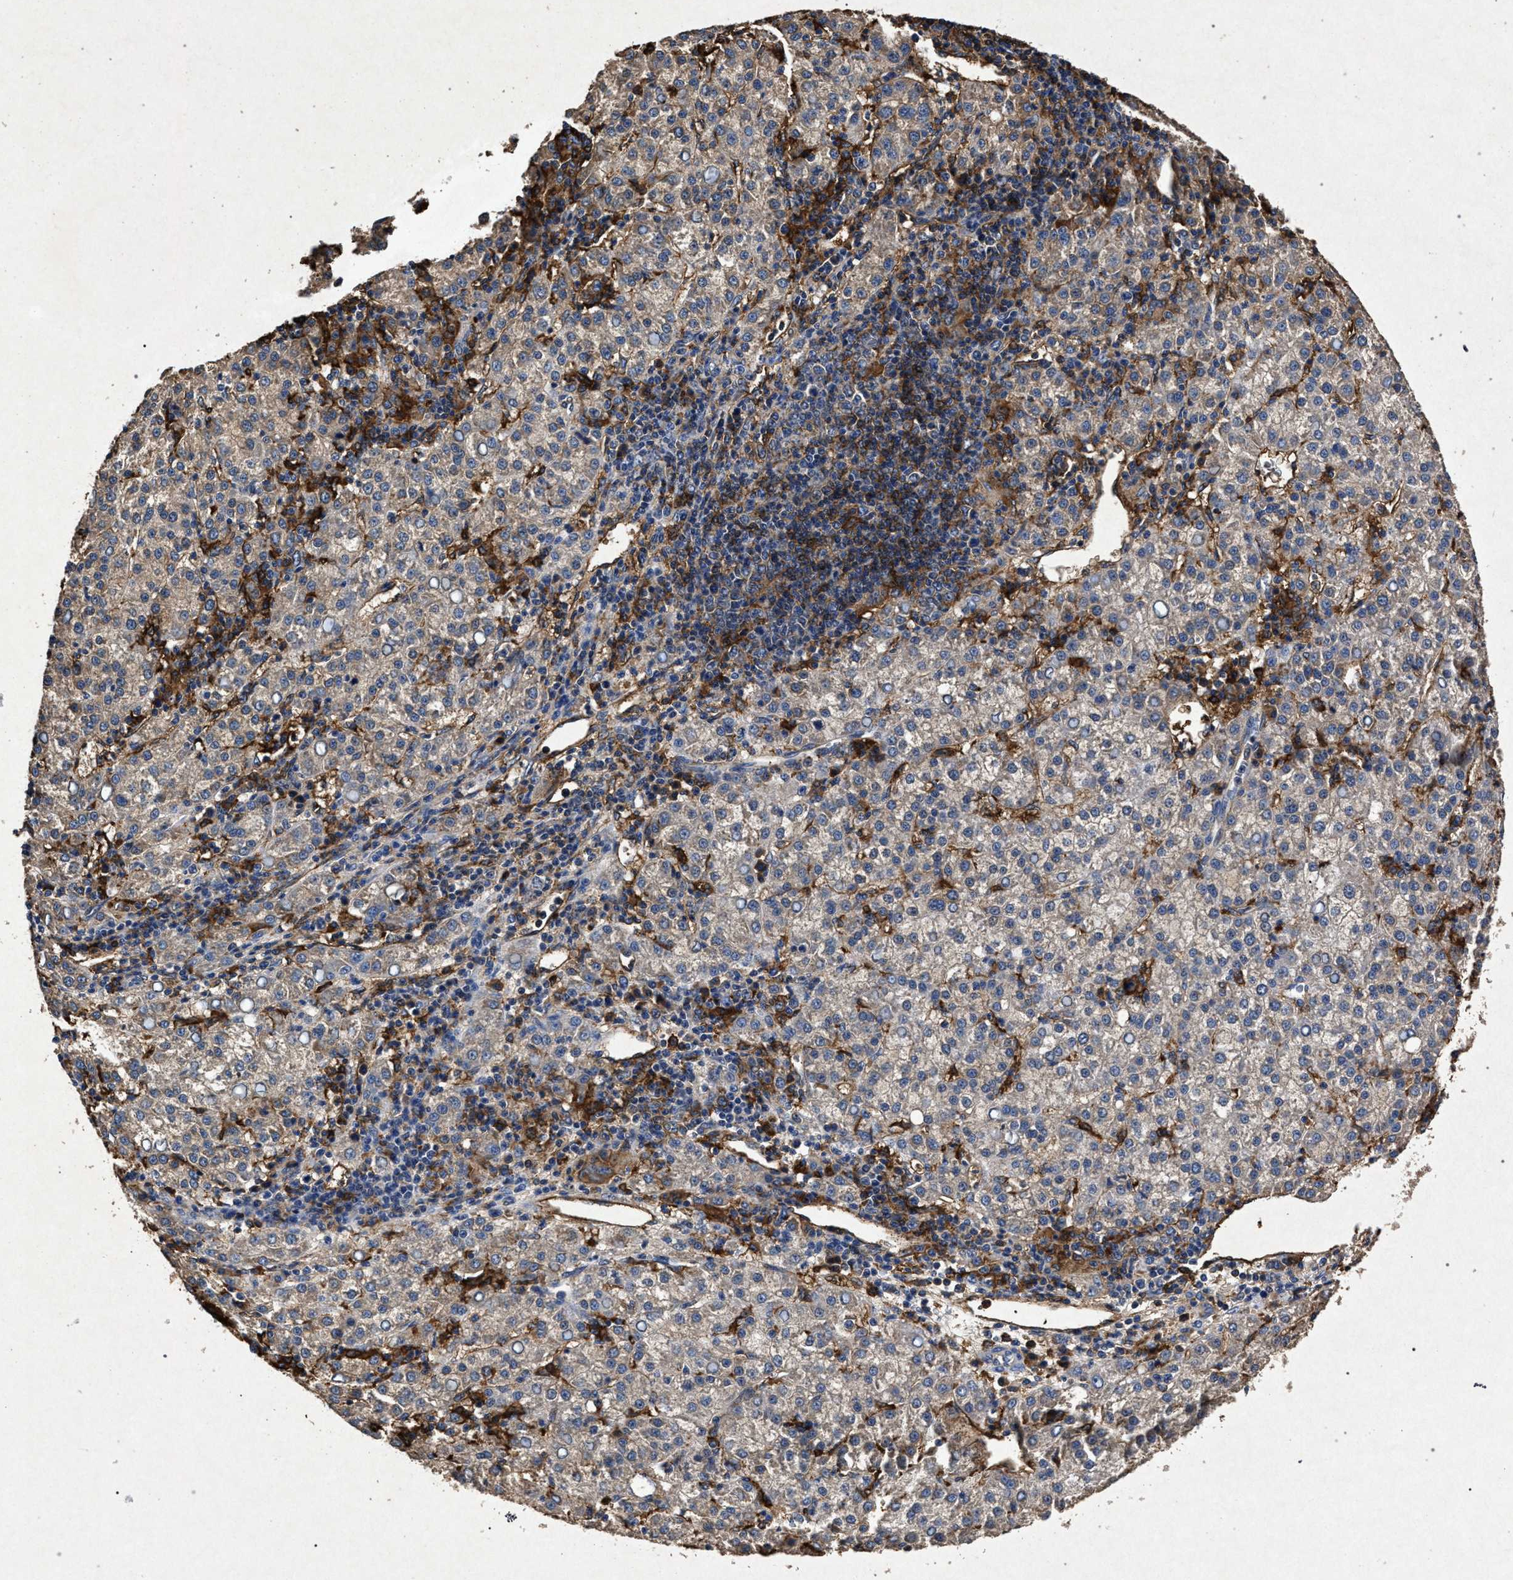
{"staining": {"intensity": "weak", "quantity": "<25%", "location": "cytoplasmic/membranous"}, "tissue": "liver cancer", "cell_type": "Tumor cells", "image_type": "cancer", "snomed": [{"axis": "morphology", "description": "Carcinoma, Hepatocellular, NOS"}, {"axis": "topography", "description": "Liver"}], "caption": "Tumor cells are negative for protein expression in human liver cancer.", "gene": "MARCKS", "patient": {"sex": "female", "age": 58}}